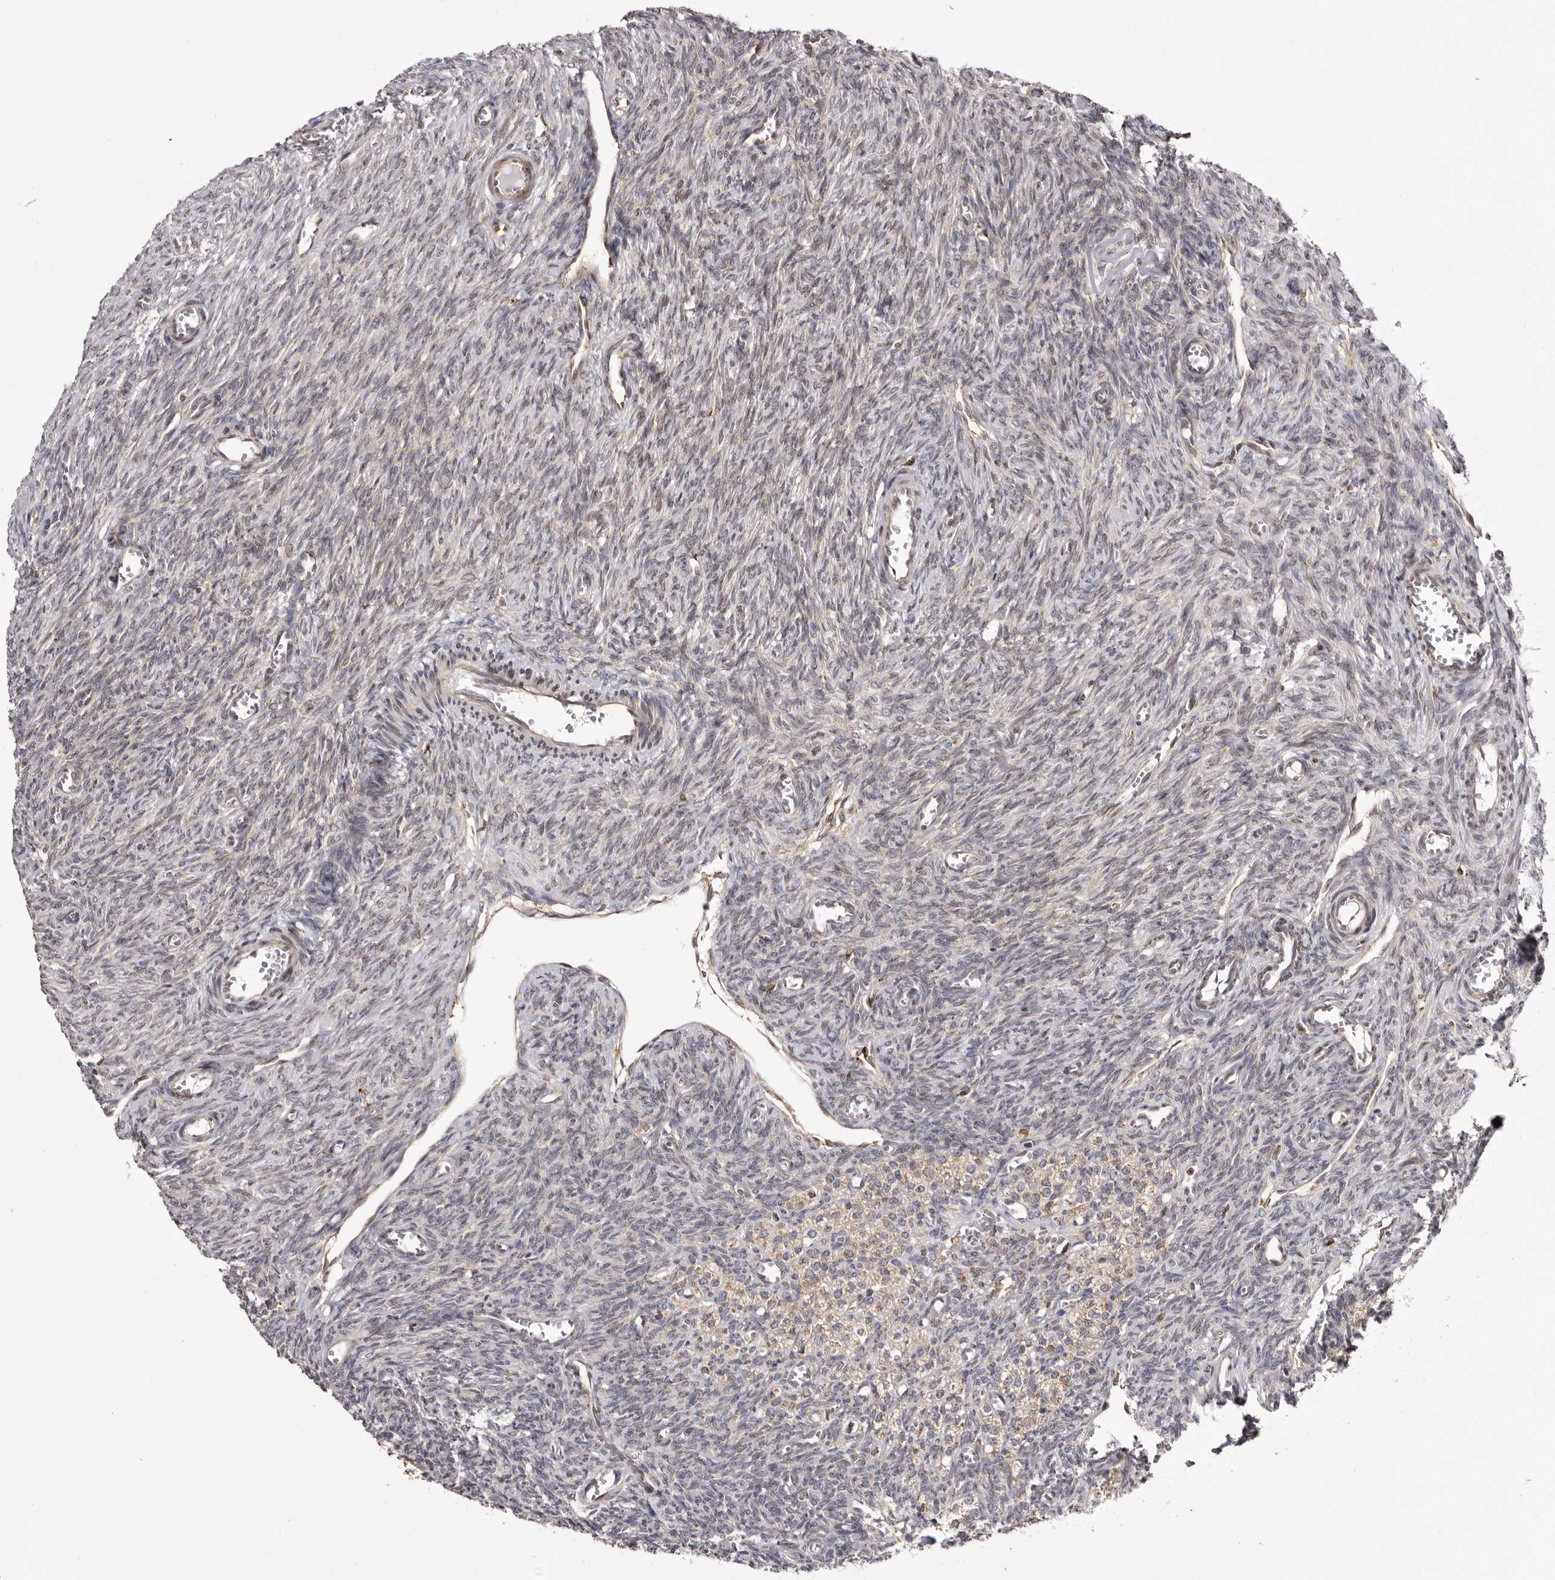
{"staining": {"intensity": "weak", "quantity": "<25%", "location": "cytoplasmic/membranous,nuclear"}, "tissue": "ovary", "cell_type": "Ovarian stroma cells", "image_type": "normal", "snomed": [{"axis": "morphology", "description": "Normal tissue, NOS"}, {"axis": "topography", "description": "Ovary"}], "caption": "Immunohistochemistry histopathology image of benign ovary: human ovary stained with DAB reveals no significant protein positivity in ovarian stroma cells.", "gene": "C4orf3", "patient": {"sex": "female", "age": 27}}